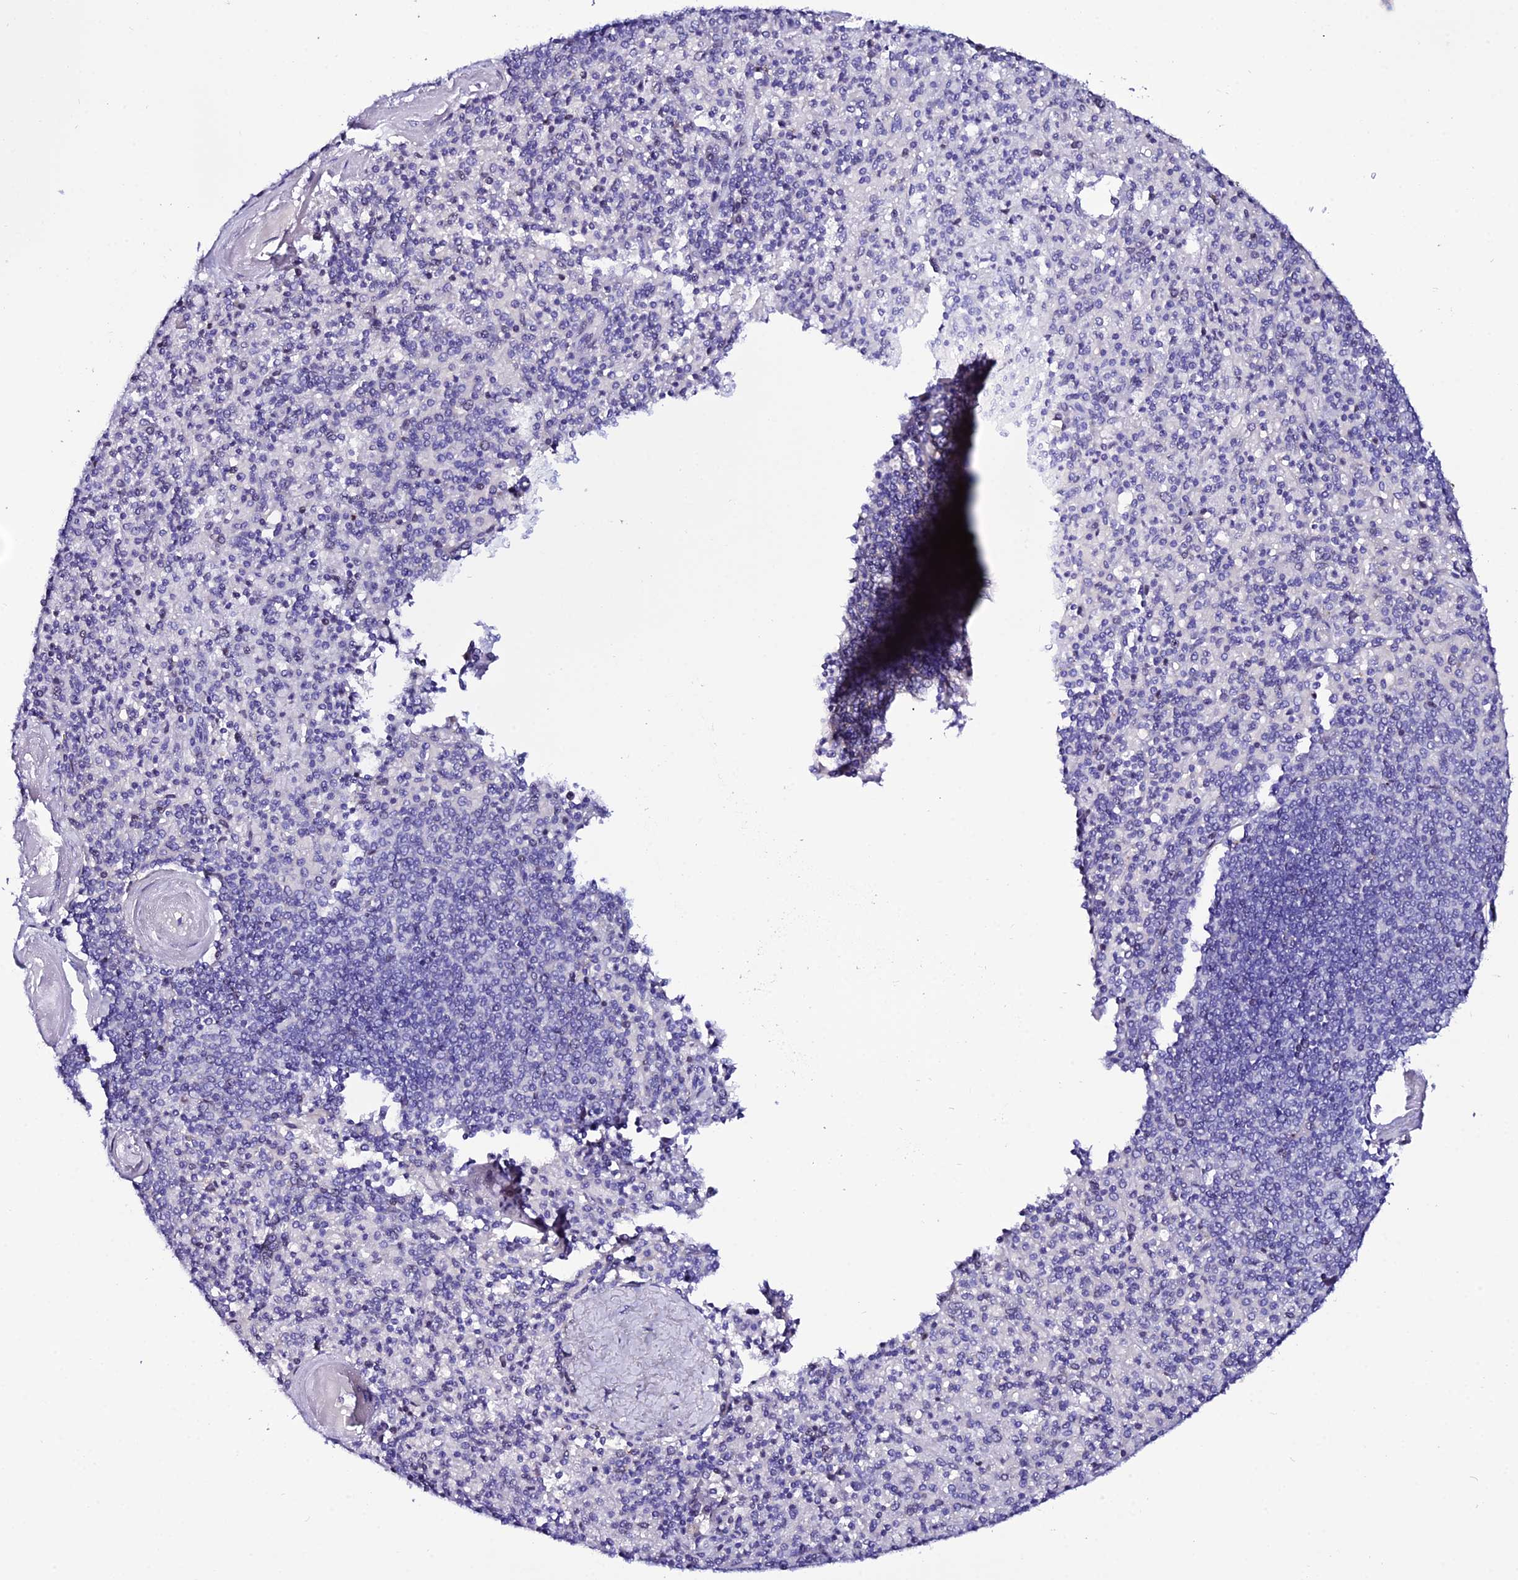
{"staining": {"intensity": "negative", "quantity": "none", "location": "none"}, "tissue": "spleen", "cell_type": "Cells in red pulp", "image_type": "normal", "snomed": [{"axis": "morphology", "description": "Normal tissue, NOS"}, {"axis": "topography", "description": "Spleen"}], "caption": "High magnification brightfield microscopy of unremarkable spleen stained with DAB (3,3'-diaminobenzidine) (brown) and counterstained with hematoxylin (blue): cells in red pulp show no significant positivity. (DAB (3,3'-diaminobenzidine) IHC with hematoxylin counter stain).", "gene": "DEFB132", "patient": {"sex": "male", "age": 82}}